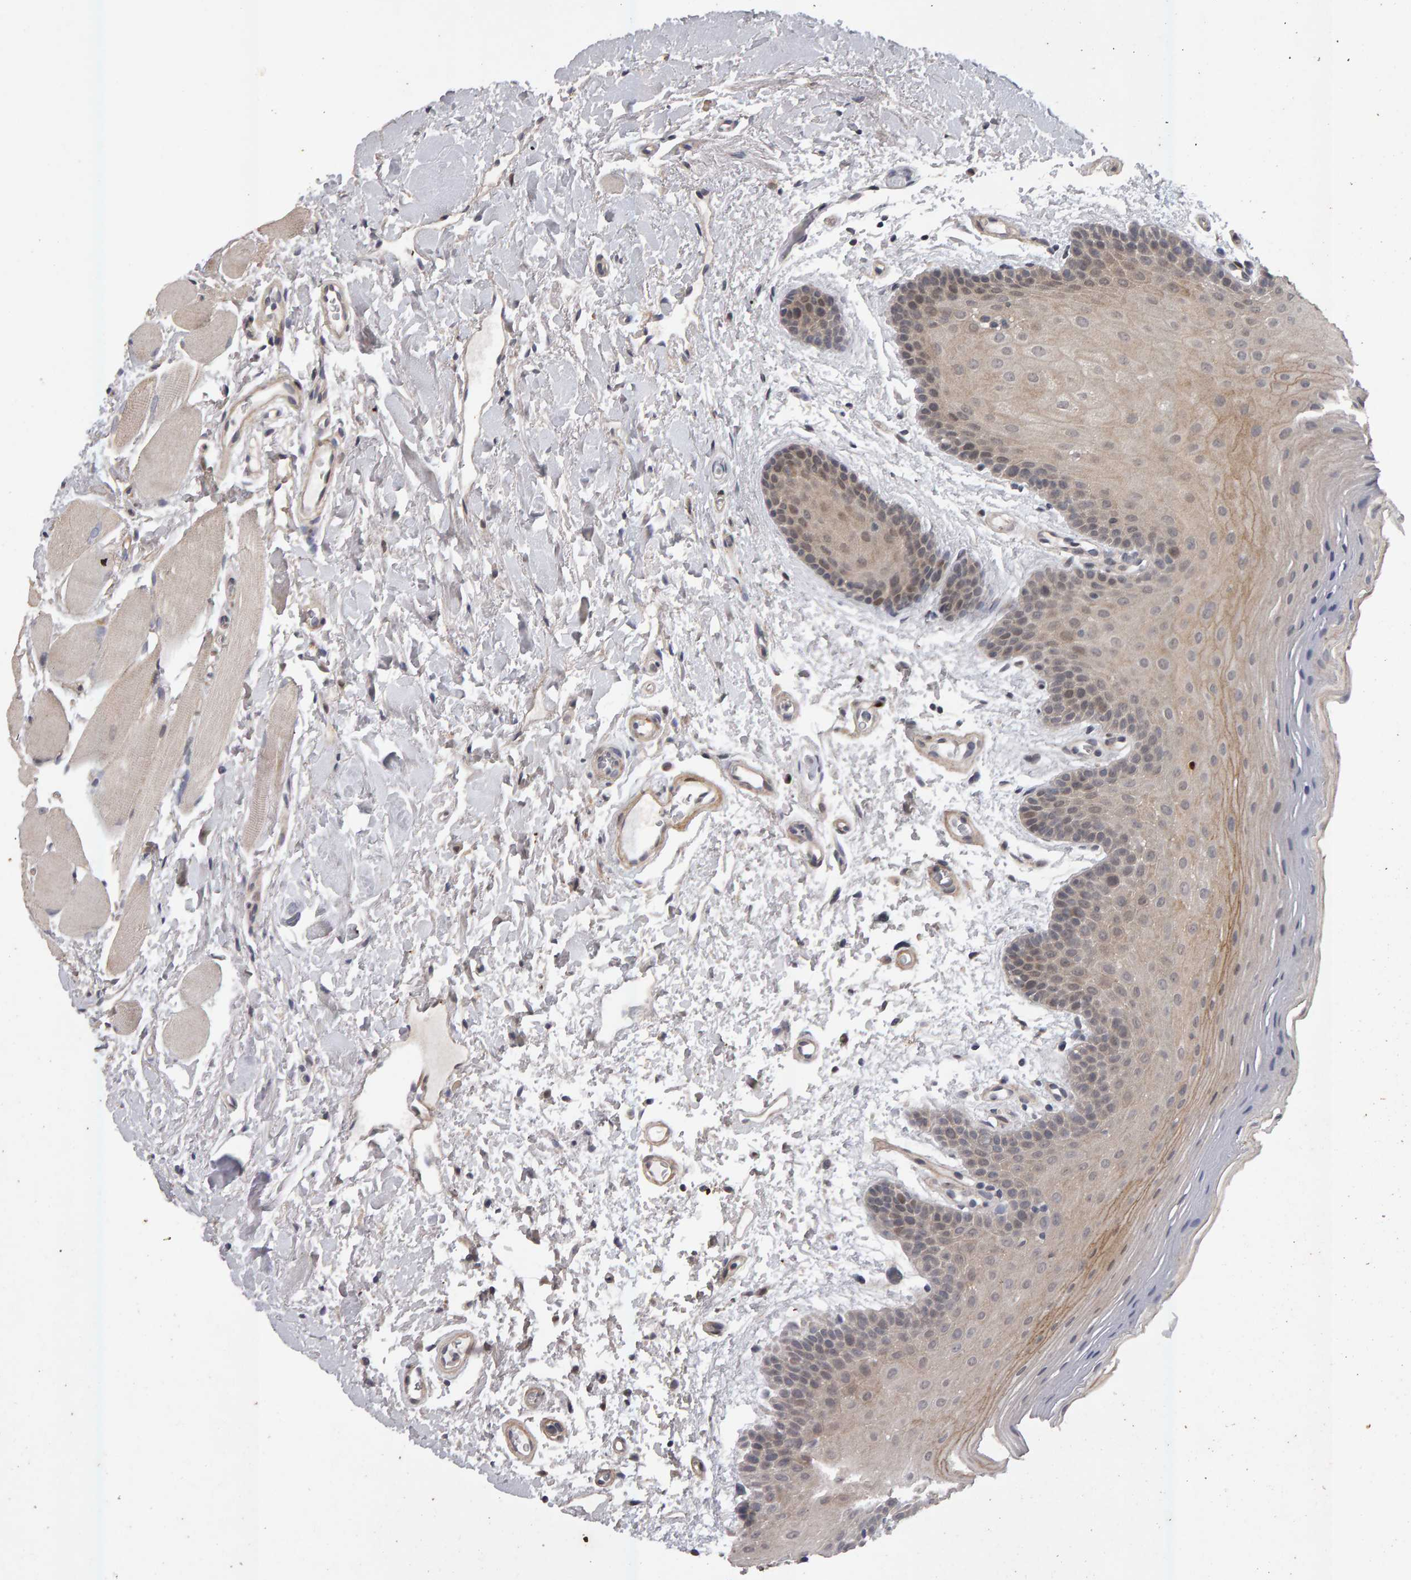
{"staining": {"intensity": "weak", "quantity": "25%-75%", "location": "cytoplasmic/membranous,nuclear"}, "tissue": "oral mucosa", "cell_type": "Squamous epithelial cells", "image_type": "normal", "snomed": [{"axis": "morphology", "description": "Normal tissue, NOS"}, {"axis": "topography", "description": "Oral tissue"}], "caption": "Human oral mucosa stained for a protein (brown) shows weak cytoplasmic/membranous,nuclear positive positivity in about 25%-75% of squamous epithelial cells.", "gene": "IPO8", "patient": {"sex": "male", "age": 62}}